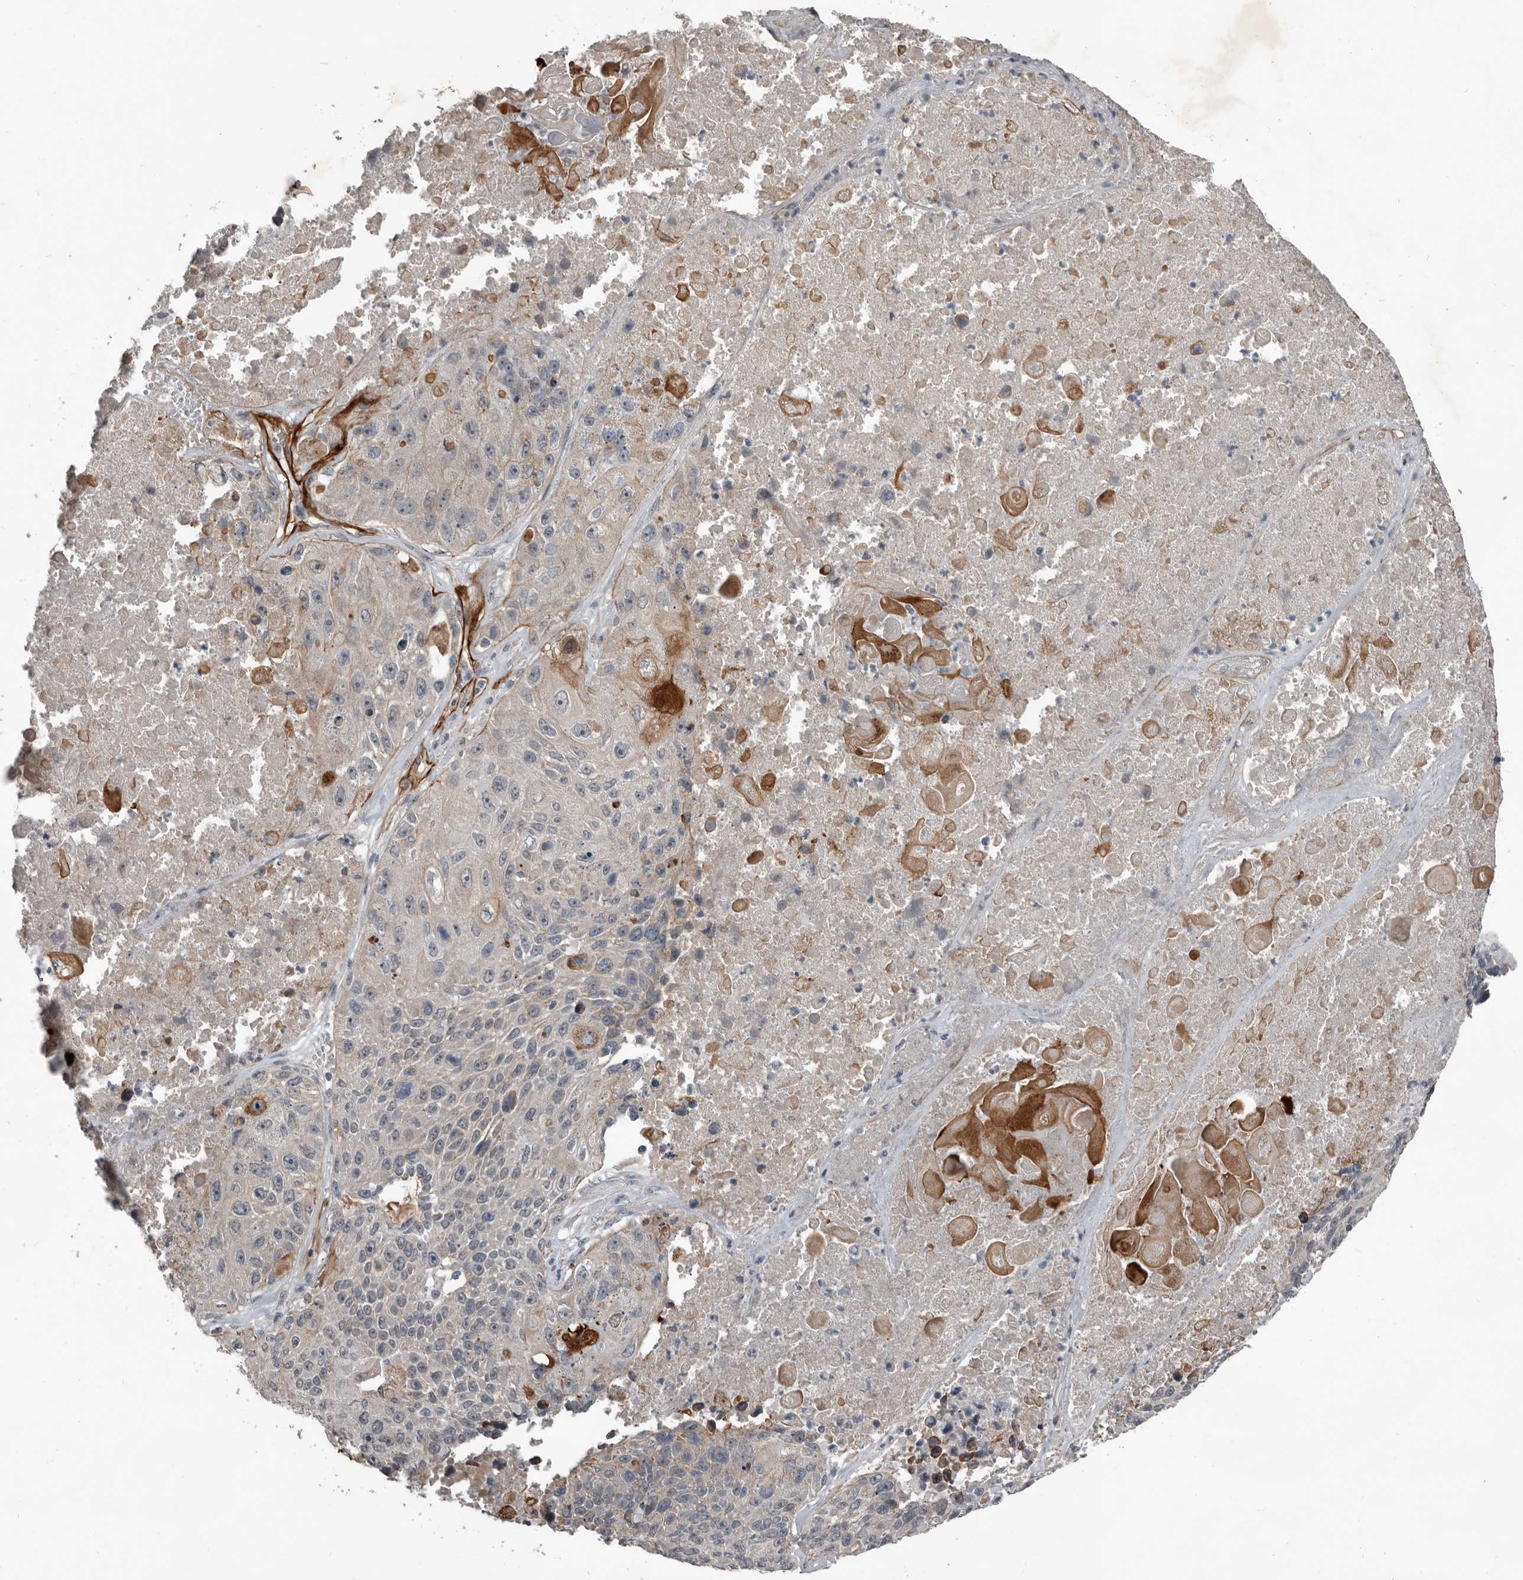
{"staining": {"intensity": "strong", "quantity": "<25%", "location": "cytoplasmic/membranous"}, "tissue": "lung cancer", "cell_type": "Tumor cells", "image_type": "cancer", "snomed": [{"axis": "morphology", "description": "Squamous cell carcinoma, NOS"}, {"axis": "topography", "description": "Lung"}], "caption": "Immunohistochemical staining of squamous cell carcinoma (lung) displays medium levels of strong cytoplasmic/membranous protein expression in approximately <25% of tumor cells.", "gene": "C1orf216", "patient": {"sex": "male", "age": 61}}